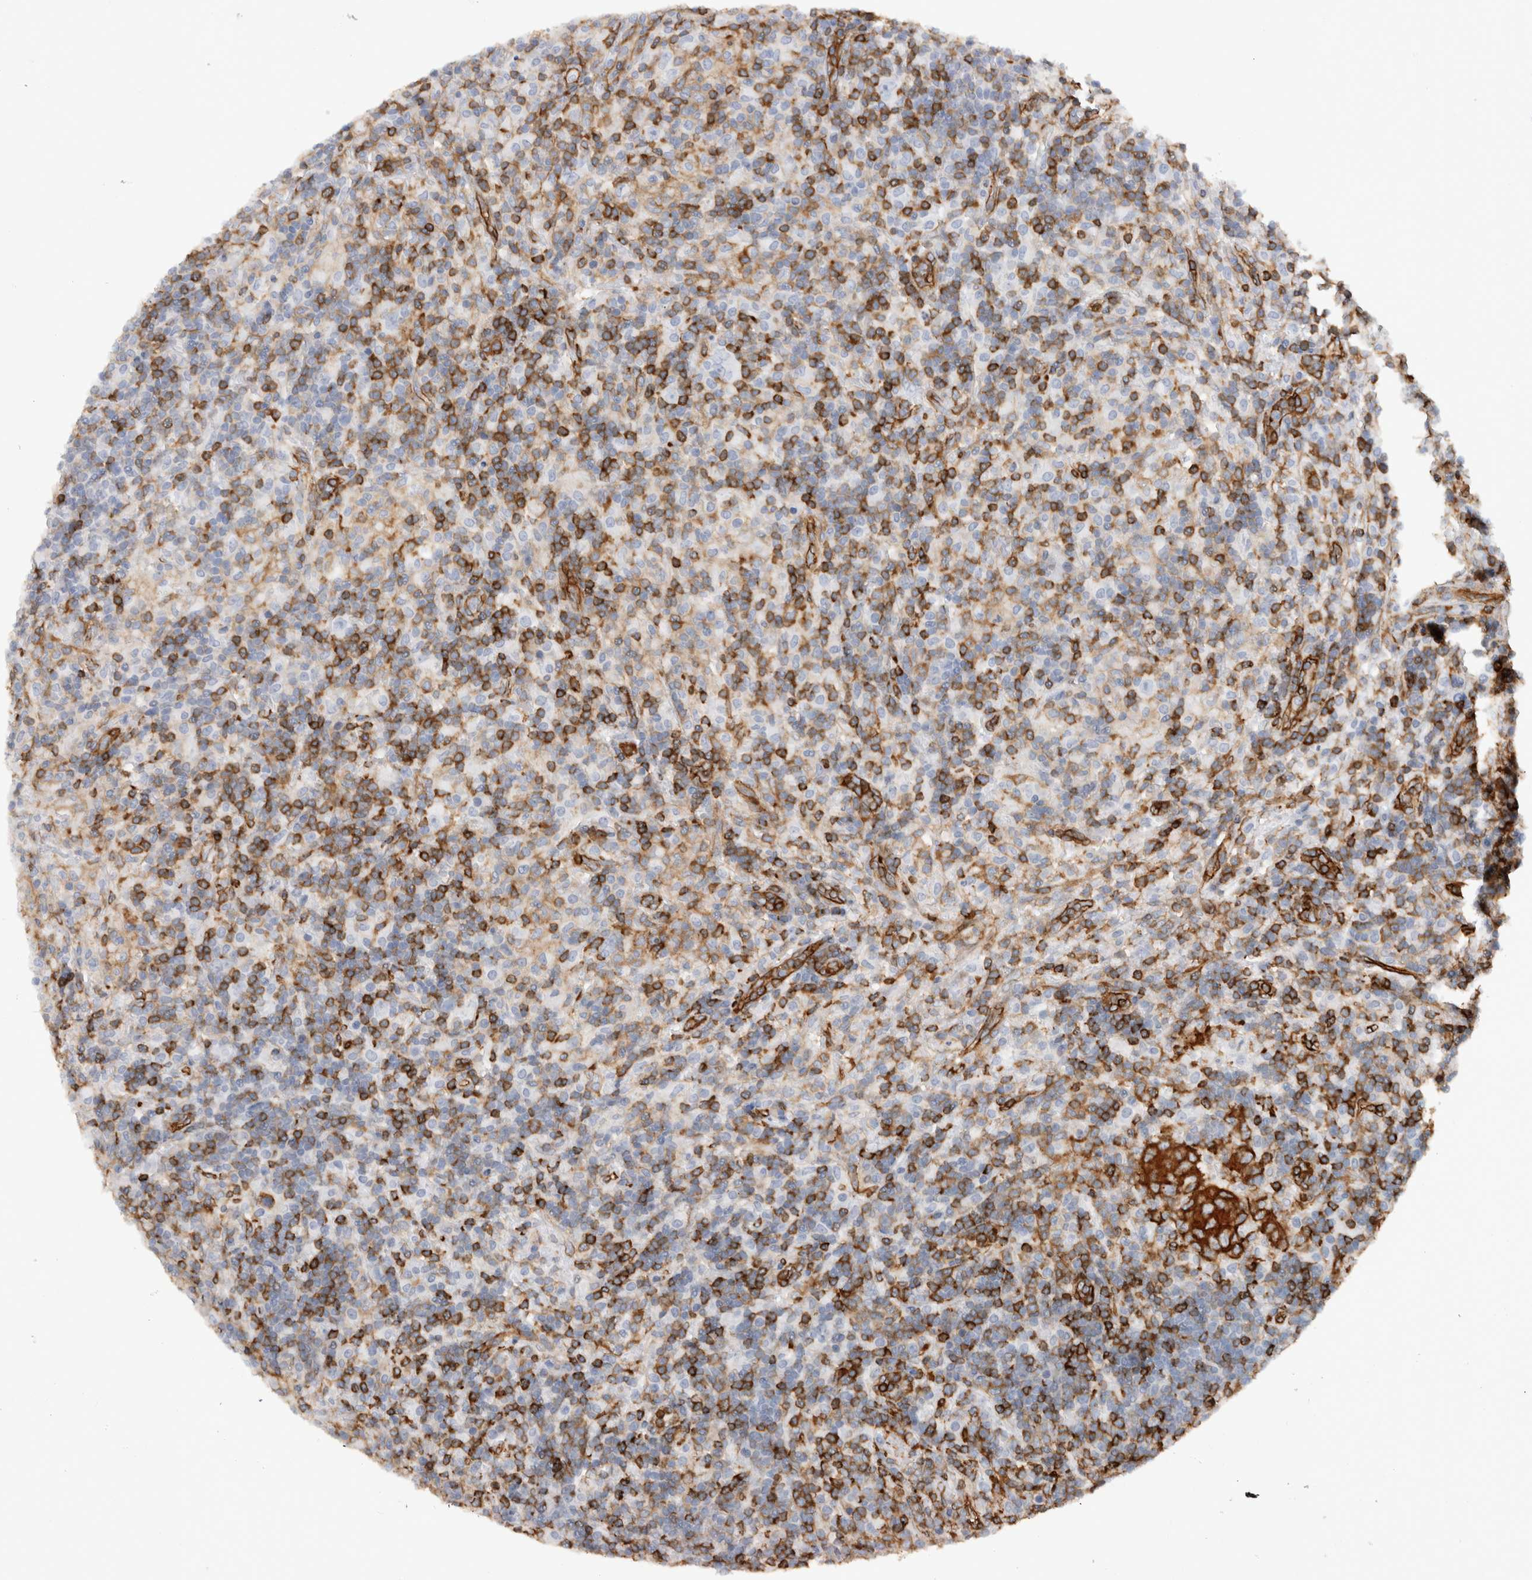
{"staining": {"intensity": "negative", "quantity": "none", "location": "none"}, "tissue": "lymphoma", "cell_type": "Tumor cells", "image_type": "cancer", "snomed": [{"axis": "morphology", "description": "Hodgkin's disease, NOS"}, {"axis": "topography", "description": "Lymph node"}], "caption": "High power microscopy micrograph of an immunohistochemistry micrograph of Hodgkin's disease, revealing no significant staining in tumor cells.", "gene": "AHNAK", "patient": {"sex": "male", "age": 70}}